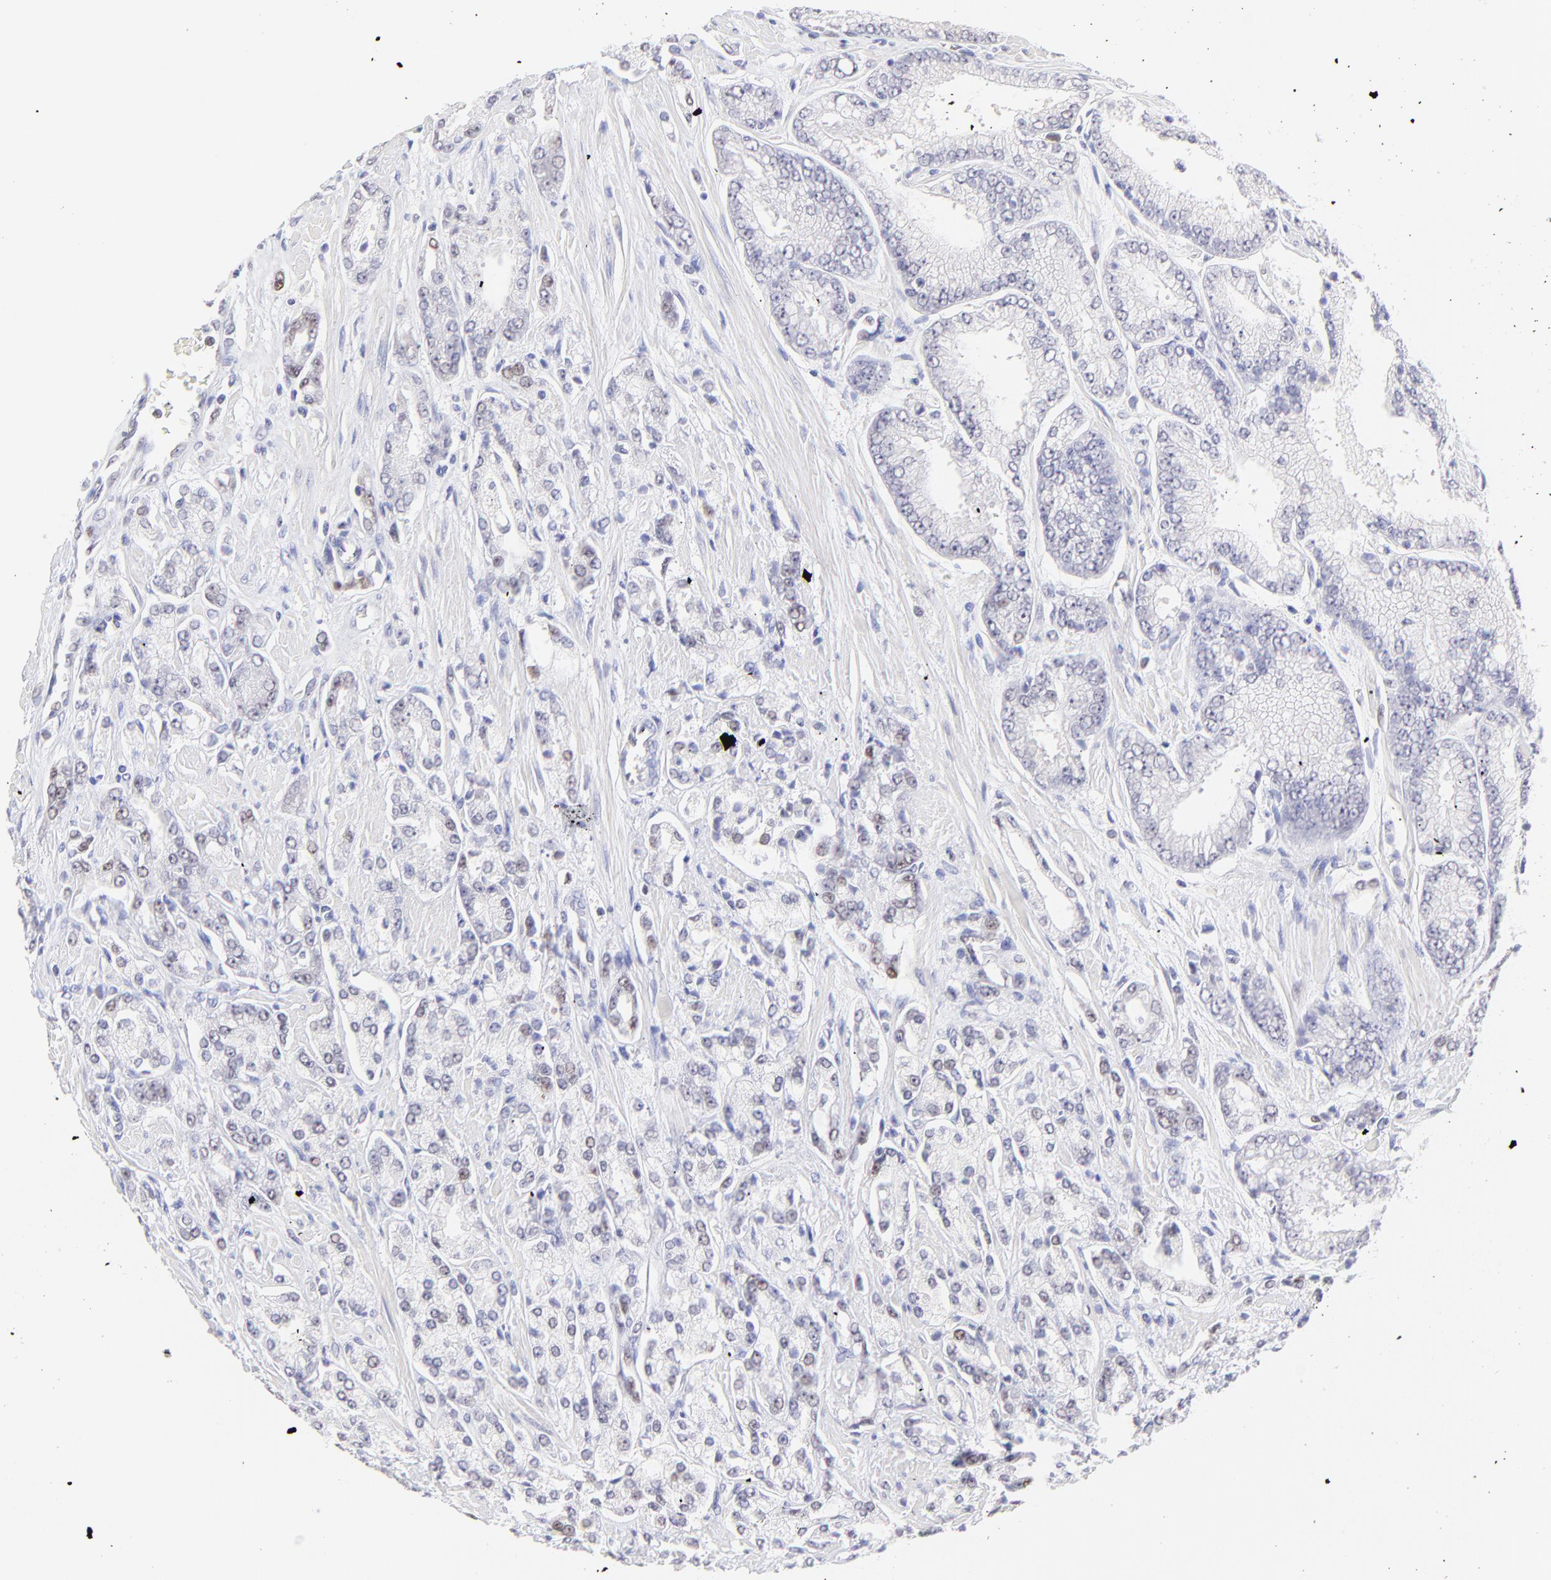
{"staining": {"intensity": "weak", "quantity": "<25%", "location": "nuclear"}, "tissue": "prostate cancer", "cell_type": "Tumor cells", "image_type": "cancer", "snomed": [{"axis": "morphology", "description": "Adenocarcinoma, High grade"}, {"axis": "topography", "description": "Prostate"}], "caption": "Immunohistochemistry (IHC) histopathology image of neoplastic tissue: human prostate cancer stained with DAB (3,3'-diaminobenzidine) shows no significant protein positivity in tumor cells. (Brightfield microscopy of DAB IHC at high magnification).", "gene": "KLF4", "patient": {"sex": "male", "age": 71}}